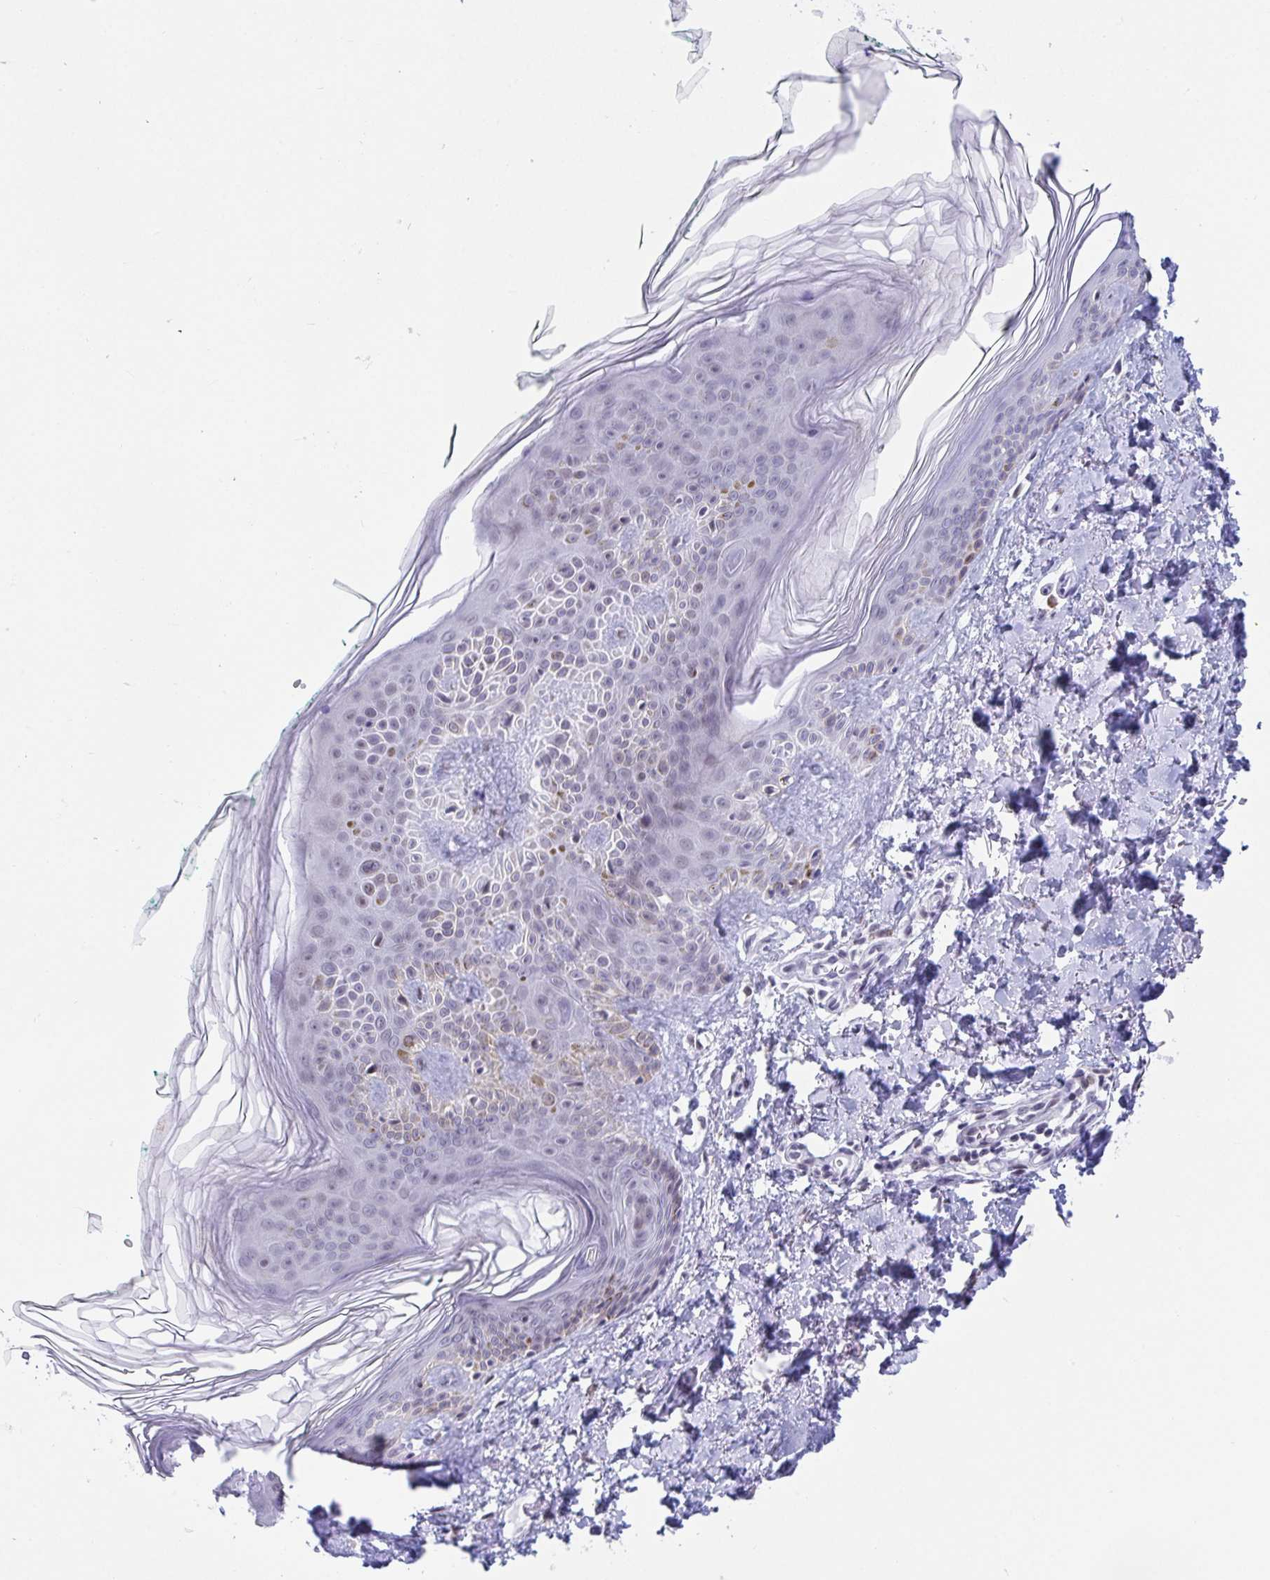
{"staining": {"intensity": "negative", "quantity": "none", "location": "none"}, "tissue": "skin", "cell_type": "Fibroblasts", "image_type": "normal", "snomed": [{"axis": "morphology", "description": "Normal tissue, NOS"}, {"axis": "topography", "description": "Skin"}, {"axis": "topography", "description": "Peripheral nerve tissue"}], "caption": "This is an IHC image of normal skin. There is no positivity in fibroblasts.", "gene": "WDR72", "patient": {"sex": "female", "age": 45}}